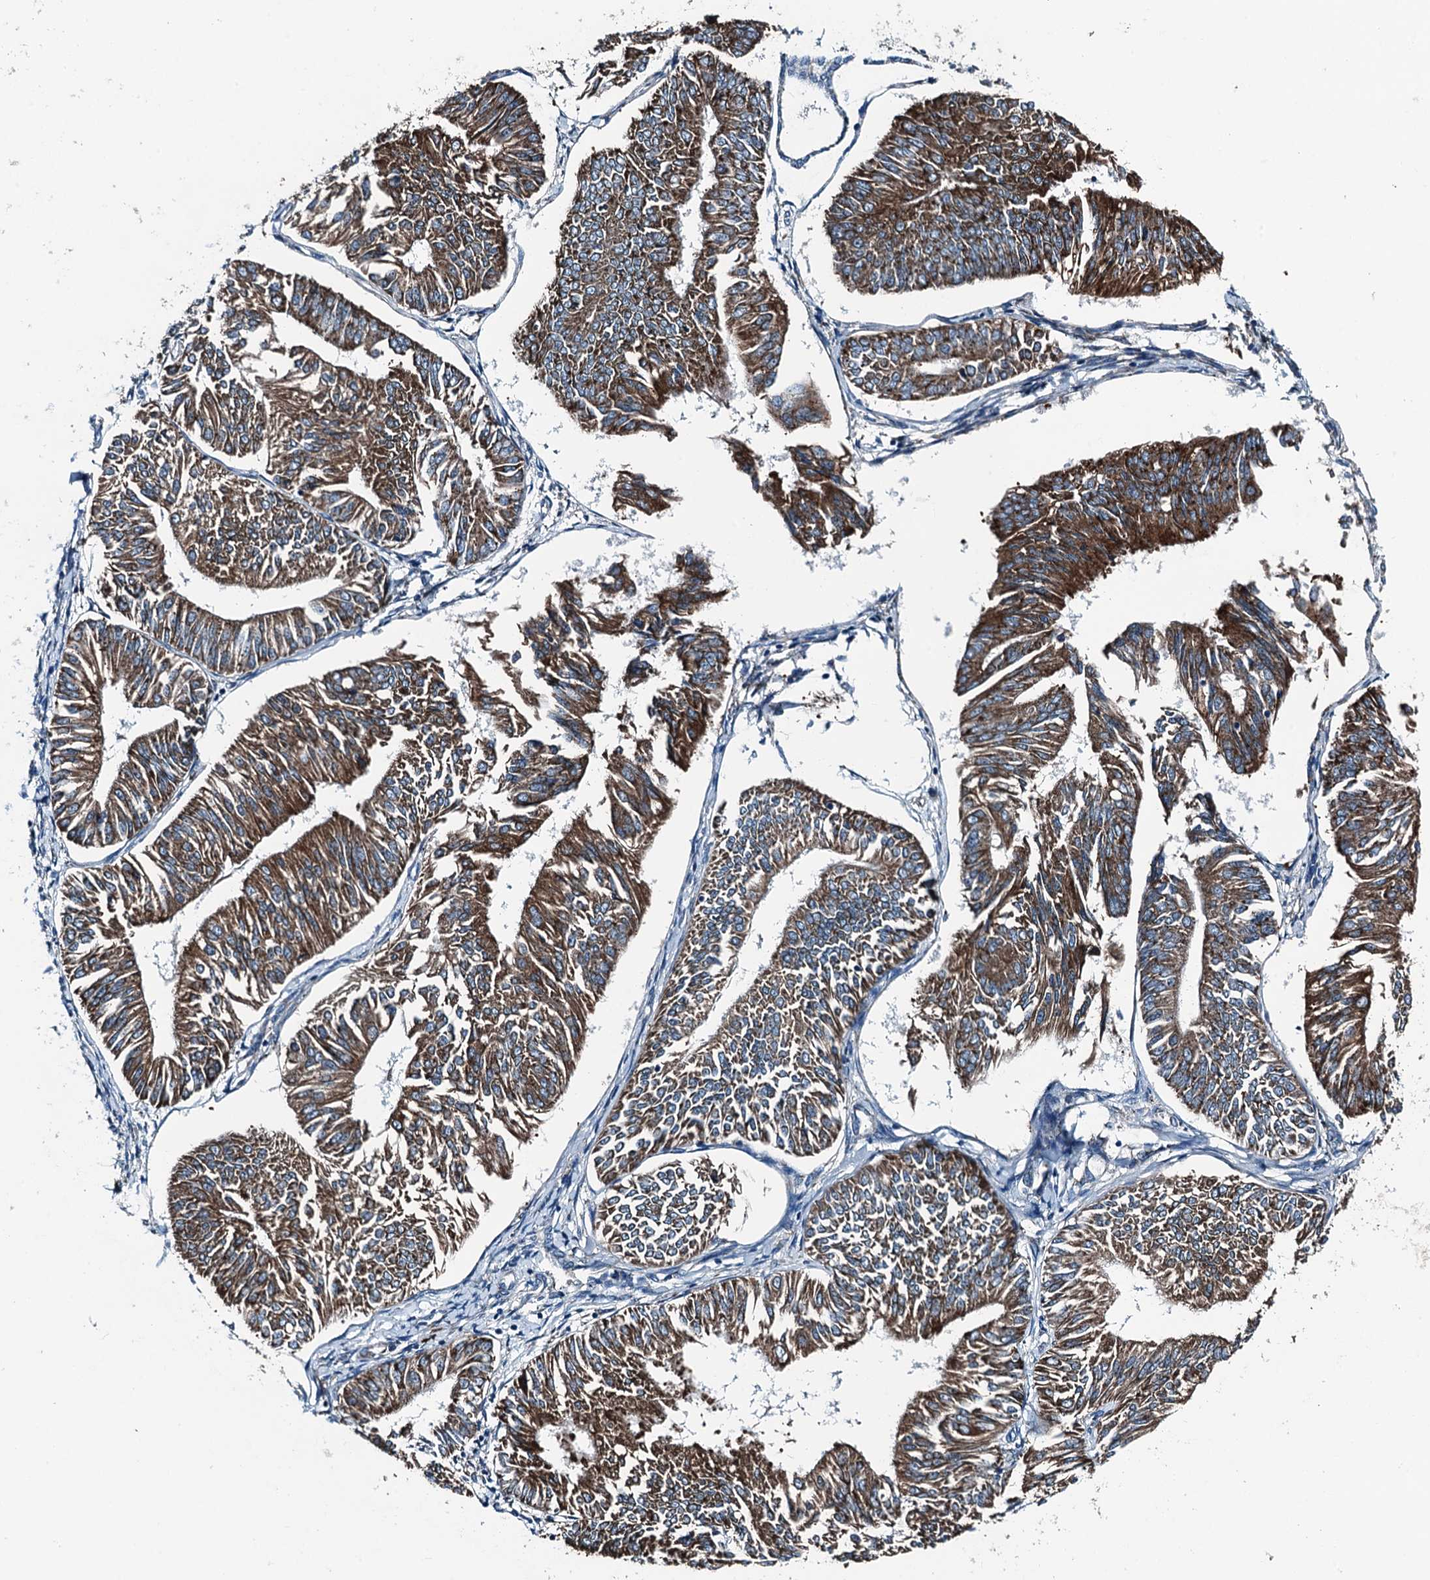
{"staining": {"intensity": "moderate", "quantity": ">75%", "location": "cytoplasmic/membranous"}, "tissue": "endometrial cancer", "cell_type": "Tumor cells", "image_type": "cancer", "snomed": [{"axis": "morphology", "description": "Adenocarcinoma, NOS"}, {"axis": "topography", "description": "Endometrium"}], "caption": "Immunohistochemistry image of human endometrial cancer stained for a protein (brown), which reveals medium levels of moderate cytoplasmic/membranous expression in about >75% of tumor cells.", "gene": "TAMALIN", "patient": {"sex": "female", "age": 58}}